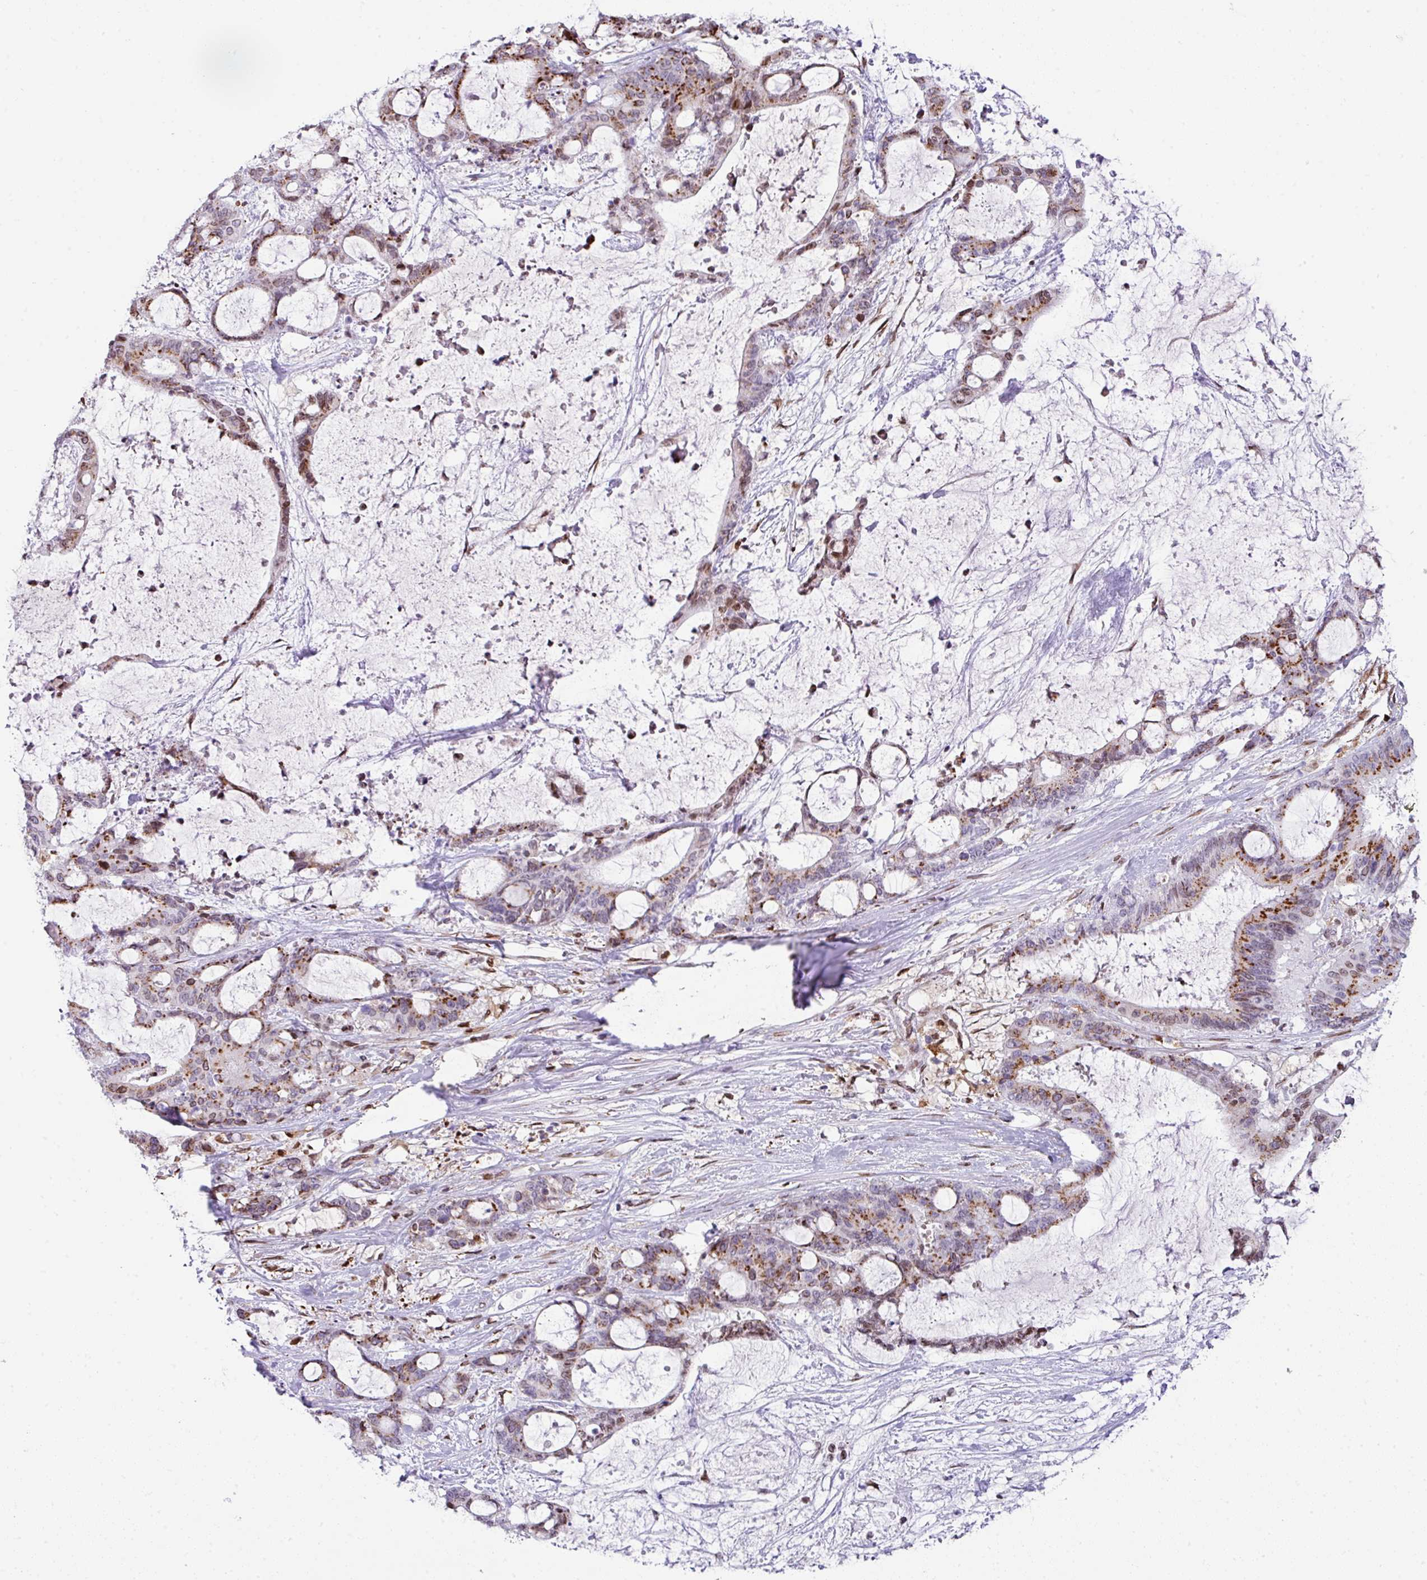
{"staining": {"intensity": "moderate", "quantity": ">75%", "location": "cytoplasmic/membranous"}, "tissue": "liver cancer", "cell_type": "Tumor cells", "image_type": "cancer", "snomed": [{"axis": "morphology", "description": "Normal tissue, NOS"}, {"axis": "morphology", "description": "Cholangiocarcinoma"}, {"axis": "topography", "description": "Liver"}, {"axis": "topography", "description": "Peripheral nerve tissue"}], "caption": "Immunohistochemical staining of liver cholangiocarcinoma demonstrates medium levels of moderate cytoplasmic/membranous protein expression in about >75% of tumor cells.", "gene": "PLK1", "patient": {"sex": "female", "age": 73}}